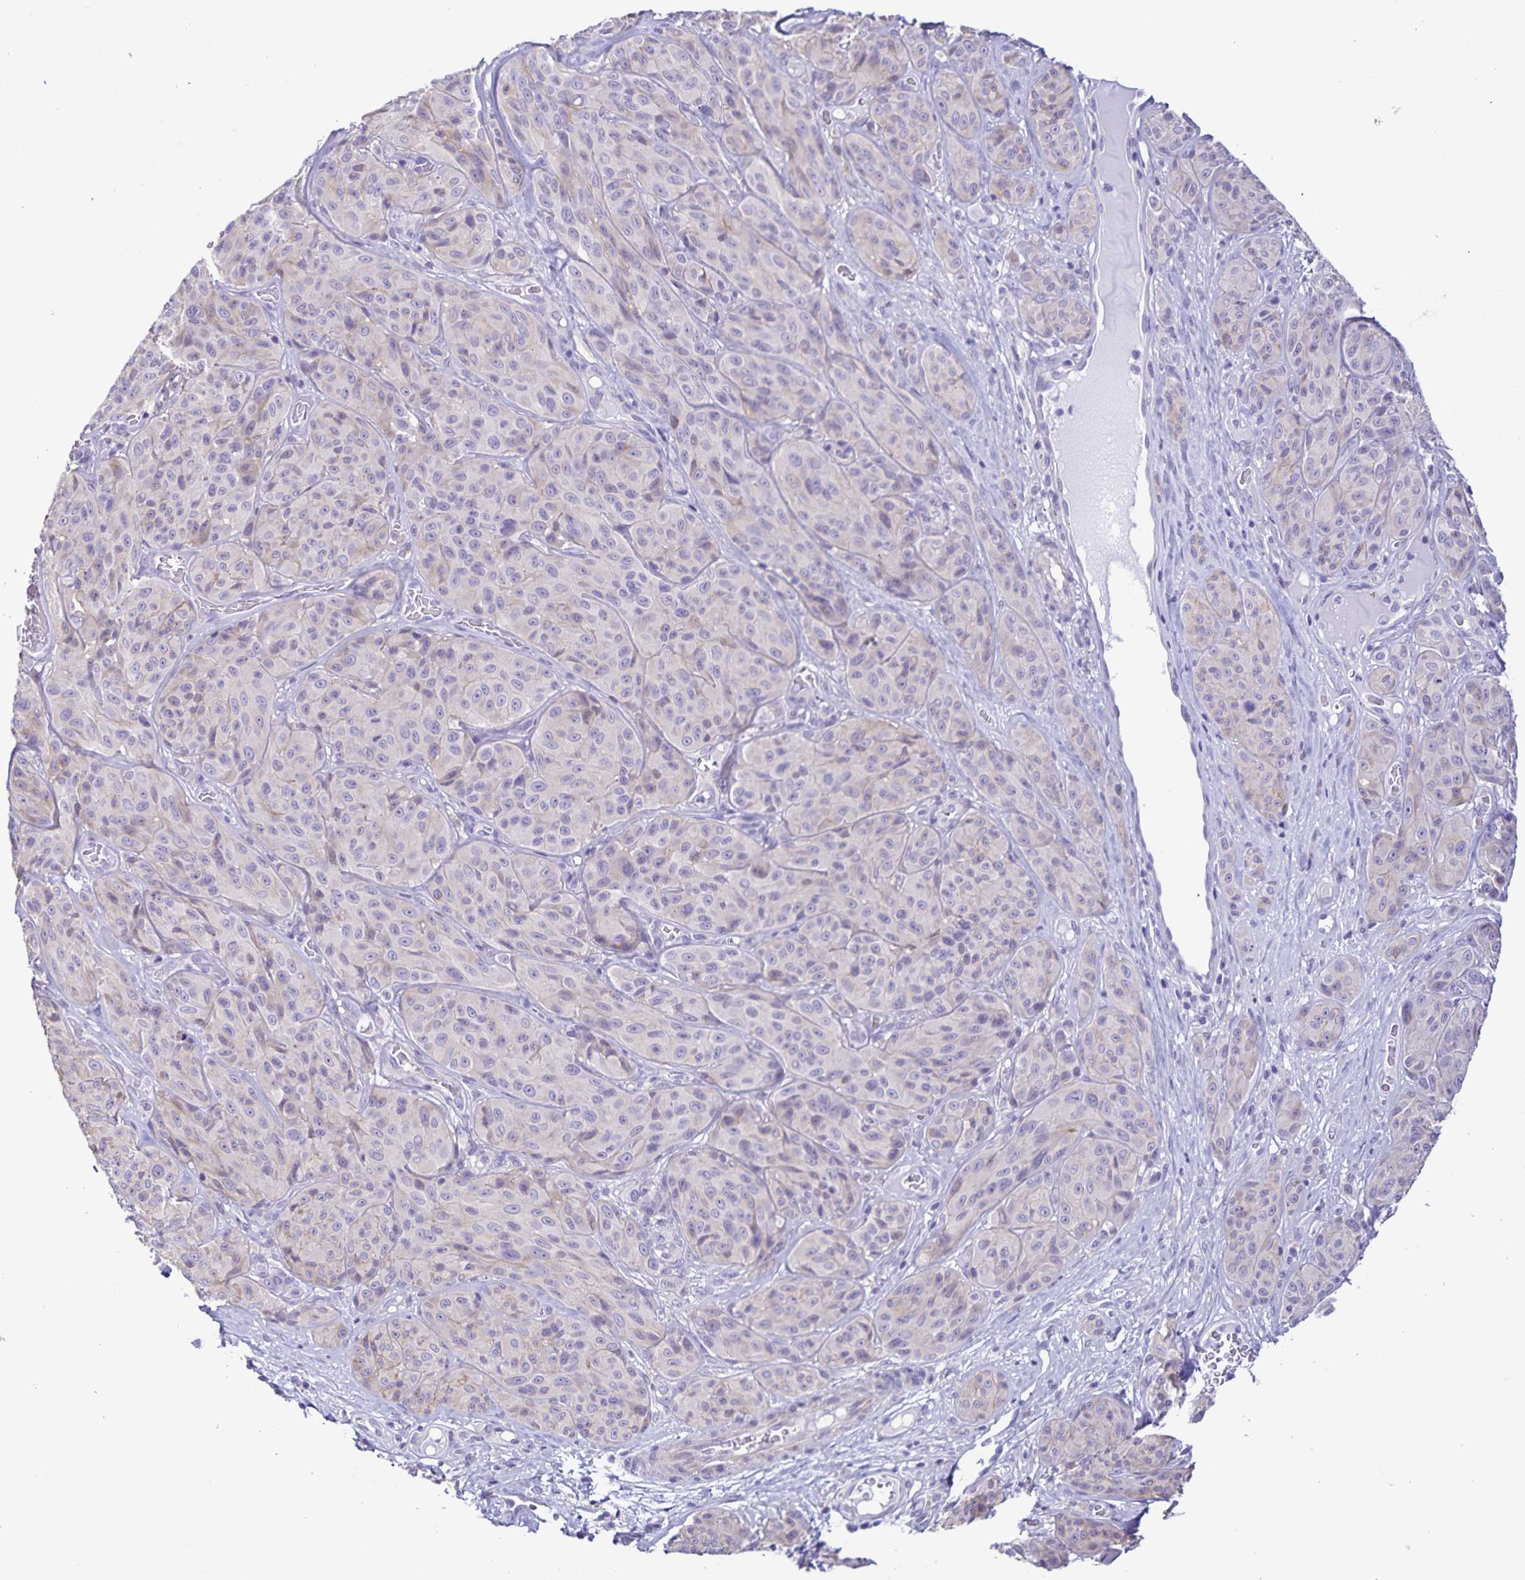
{"staining": {"intensity": "negative", "quantity": "none", "location": "none"}, "tissue": "melanoma", "cell_type": "Tumor cells", "image_type": "cancer", "snomed": [{"axis": "morphology", "description": "Malignant melanoma, NOS"}, {"axis": "topography", "description": "Skin"}], "caption": "Tumor cells are negative for protein expression in human melanoma.", "gene": "BOLL", "patient": {"sex": "male", "age": 91}}